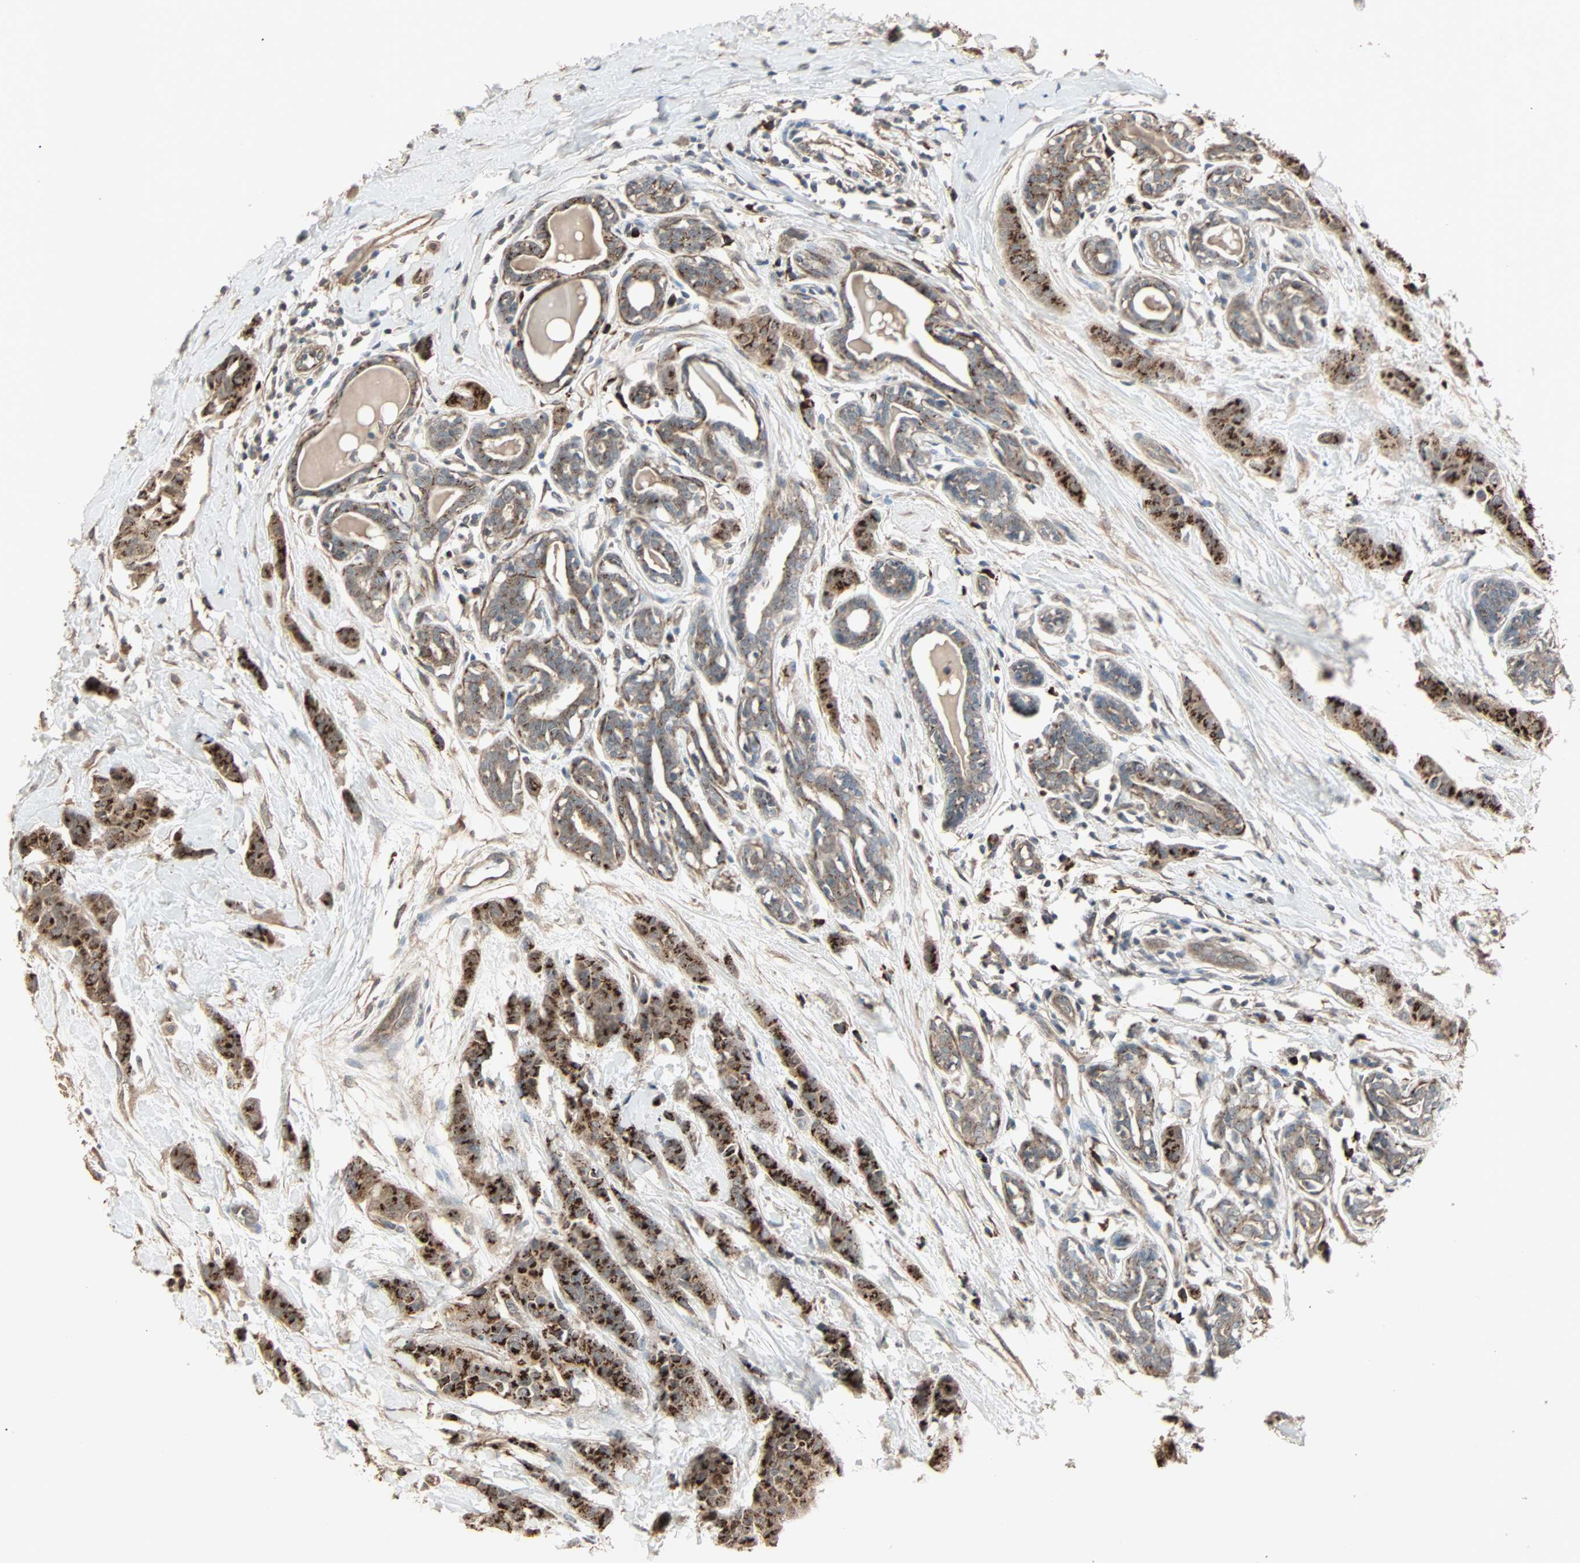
{"staining": {"intensity": "strong", "quantity": ">75%", "location": "cytoplasmic/membranous"}, "tissue": "breast cancer", "cell_type": "Tumor cells", "image_type": "cancer", "snomed": [{"axis": "morphology", "description": "Normal tissue, NOS"}, {"axis": "morphology", "description": "Duct carcinoma"}, {"axis": "topography", "description": "Breast"}], "caption": "The micrograph exhibits immunohistochemical staining of breast cancer (invasive ductal carcinoma). There is strong cytoplasmic/membranous staining is identified in approximately >75% of tumor cells.", "gene": "GALNT3", "patient": {"sex": "female", "age": 40}}